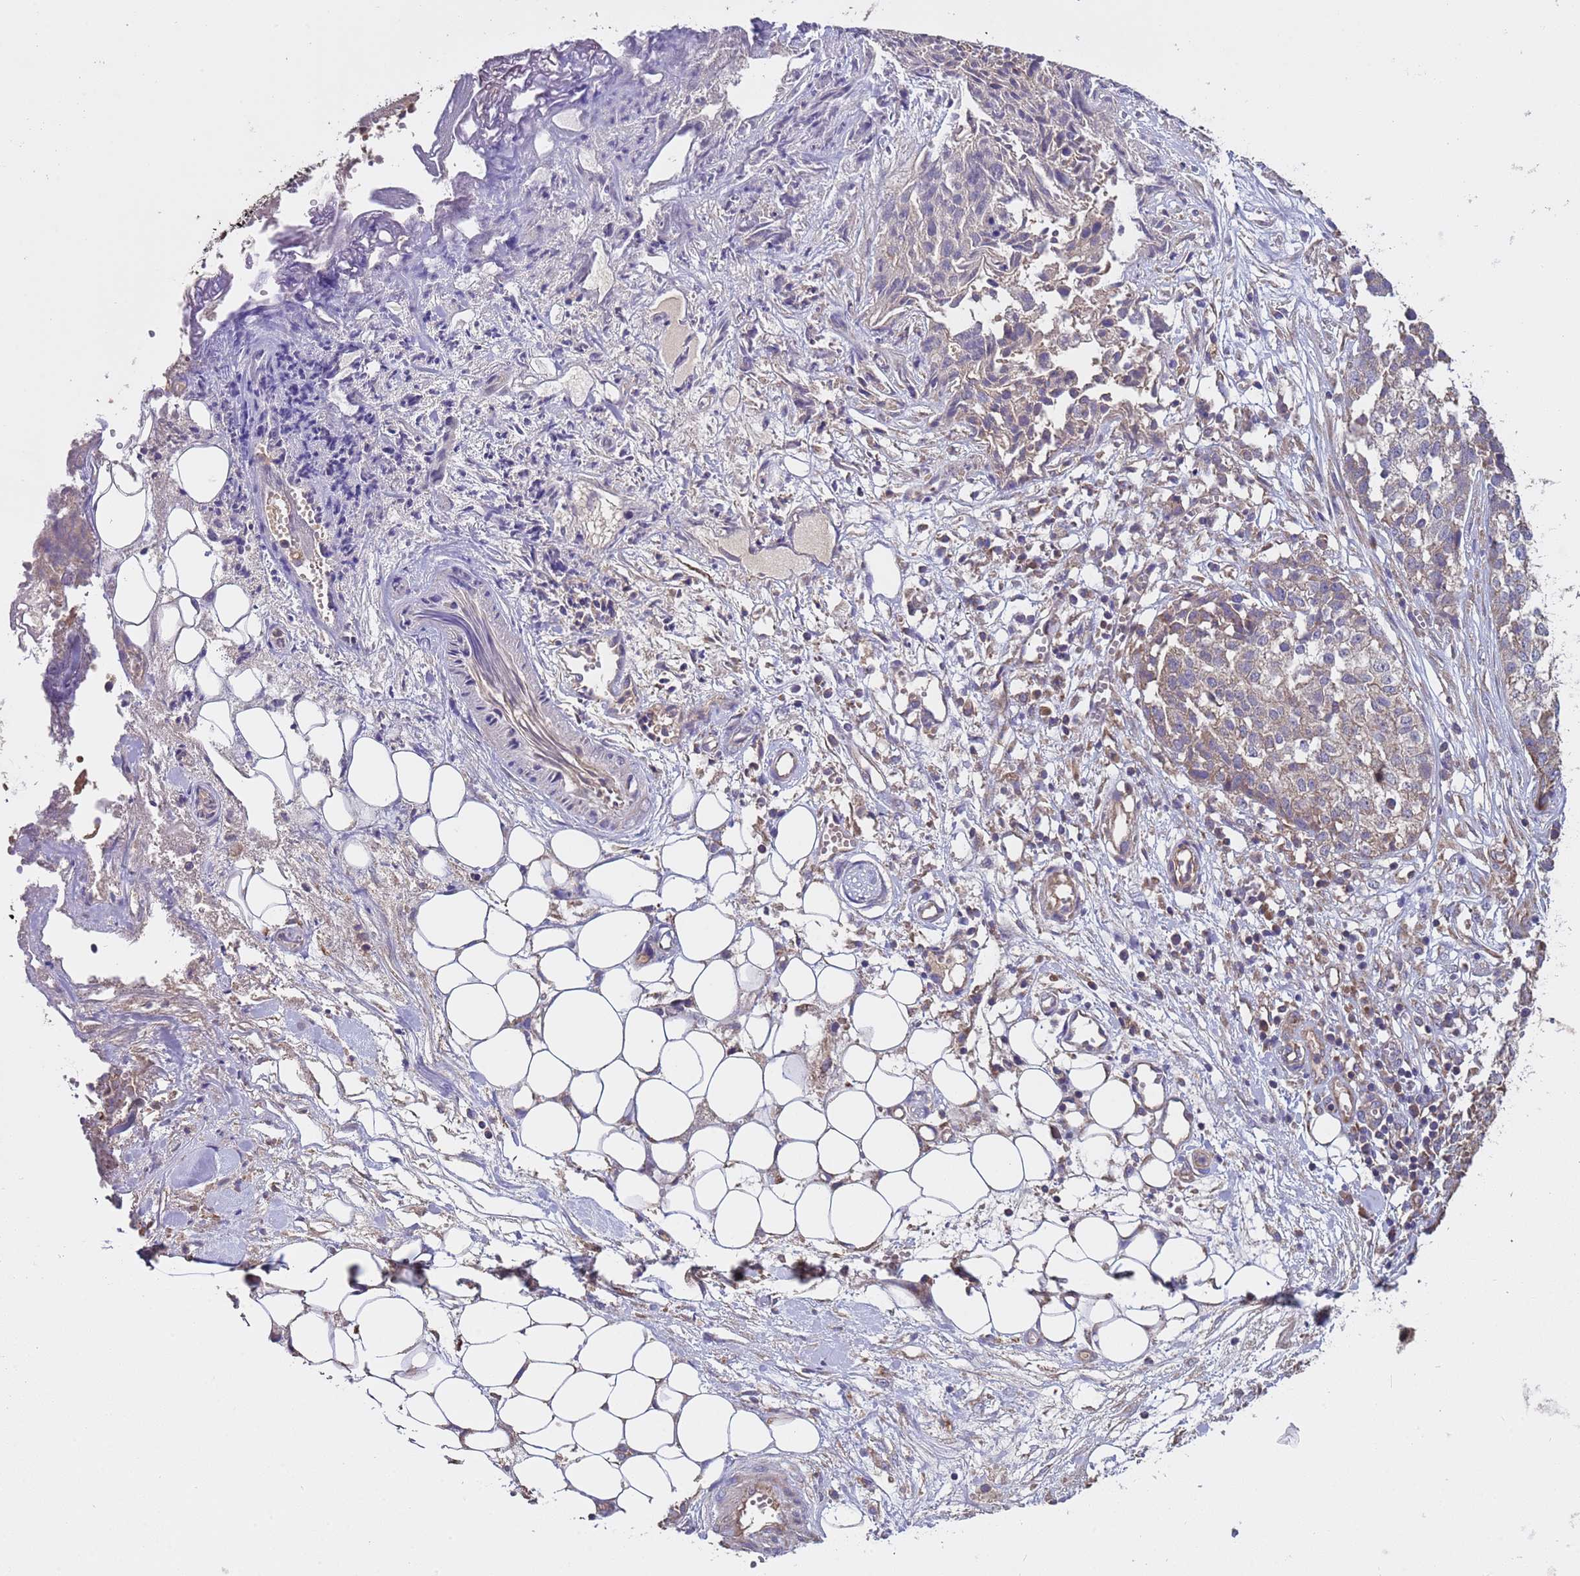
{"staining": {"intensity": "weak", "quantity": ">75%", "location": "cytoplasmic/membranous"}, "tissue": "ovarian cancer", "cell_type": "Tumor cells", "image_type": "cancer", "snomed": [{"axis": "morphology", "description": "Cystadenocarcinoma, serous, NOS"}, {"axis": "topography", "description": "Soft tissue"}, {"axis": "topography", "description": "Ovary"}], "caption": "Protein staining by IHC shows weak cytoplasmic/membranous expression in about >75% of tumor cells in ovarian serous cystadenocarcinoma.", "gene": "EEF1AKMT1", "patient": {"sex": "female", "age": 57}}